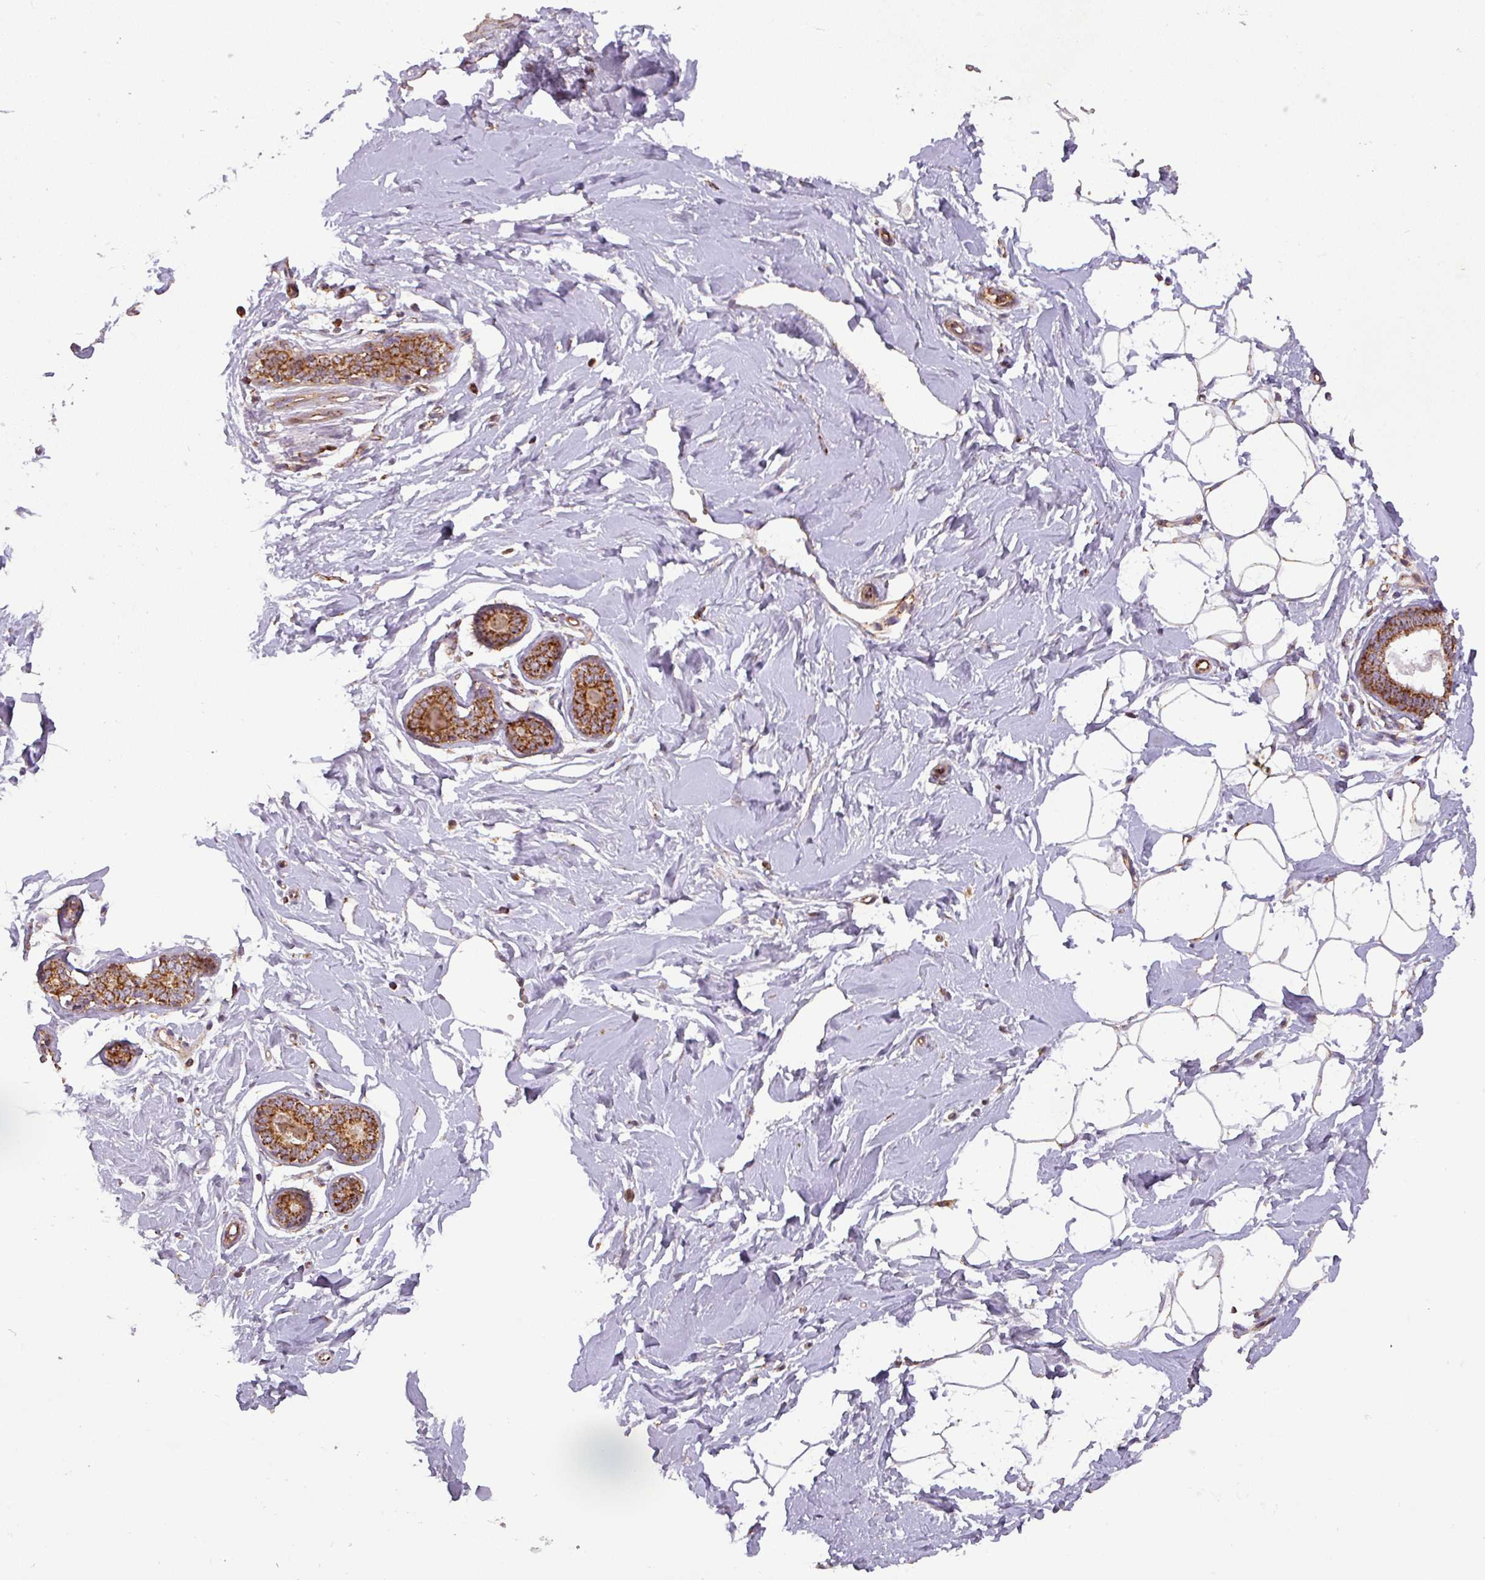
{"staining": {"intensity": "moderate", "quantity": "25%-75%", "location": "cytoplasmic/membranous"}, "tissue": "breast", "cell_type": "Adipocytes", "image_type": "normal", "snomed": [{"axis": "morphology", "description": "Normal tissue, NOS"}, {"axis": "topography", "description": "Breast"}], "caption": "Immunohistochemistry (IHC) photomicrograph of benign breast: breast stained using IHC demonstrates medium levels of moderate protein expression localized specifically in the cytoplasmic/membranous of adipocytes, appearing as a cytoplasmic/membranous brown color.", "gene": "GPD2", "patient": {"sex": "female", "age": 23}}